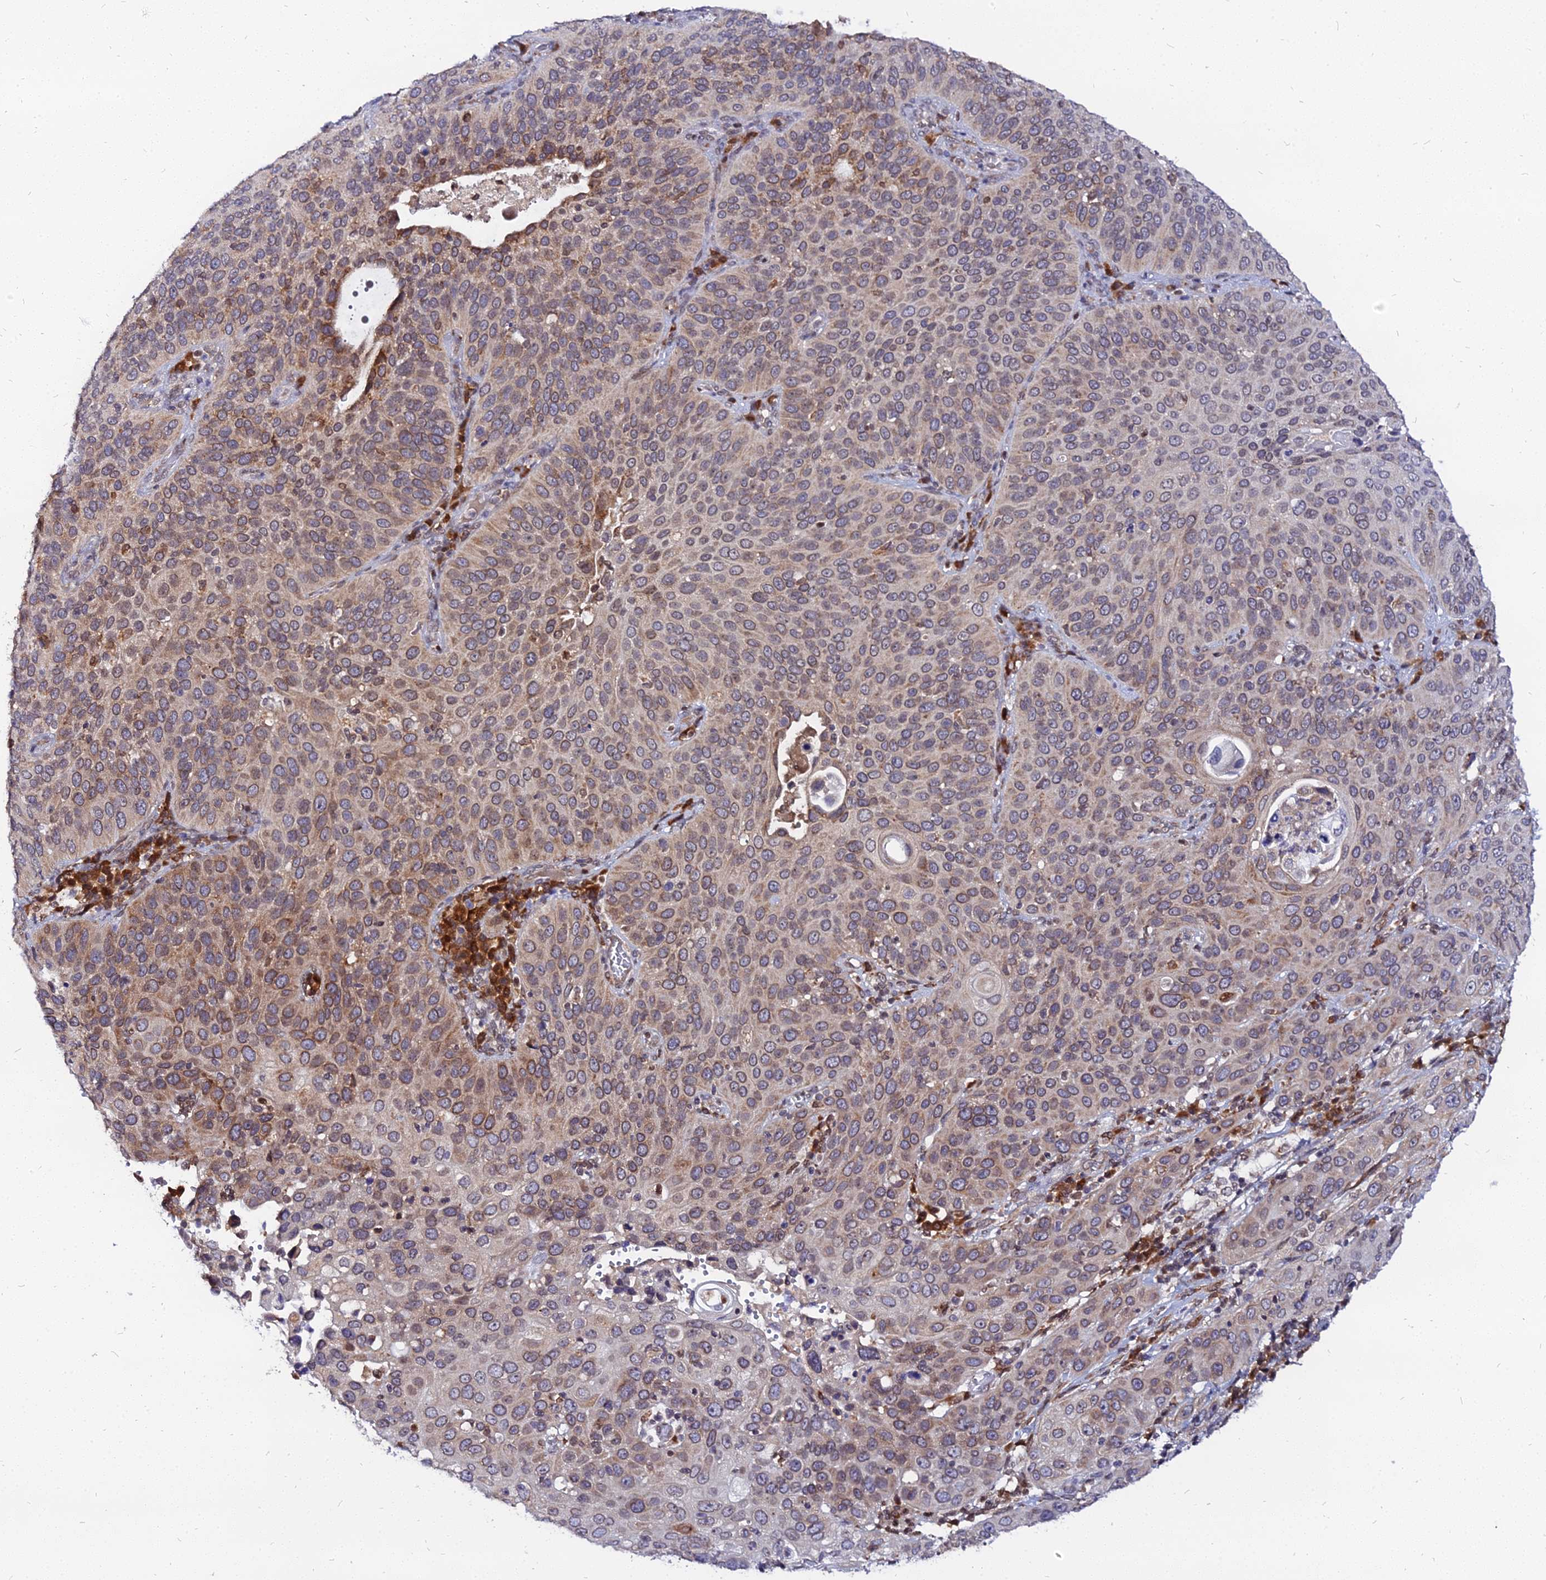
{"staining": {"intensity": "moderate", "quantity": "25%-75%", "location": "cytoplasmic/membranous"}, "tissue": "cervical cancer", "cell_type": "Tumor cells", "image_type": "cancer", "snomed": [{"axis": "morphology", "description": "Squamous cell carcinoma, NOS"}, {"axis": "topography", "description": "Cervix"}], "caption": "IHC (DAB (3,3'-diaminobenzidine)) staining of cervical cancer exhibits moderate cytoplasmic/membranous protein expression in approximately 25%-75% of tumor cells.", "gene": "RNF121", "patient": {"sex": "female", "age": 36}}